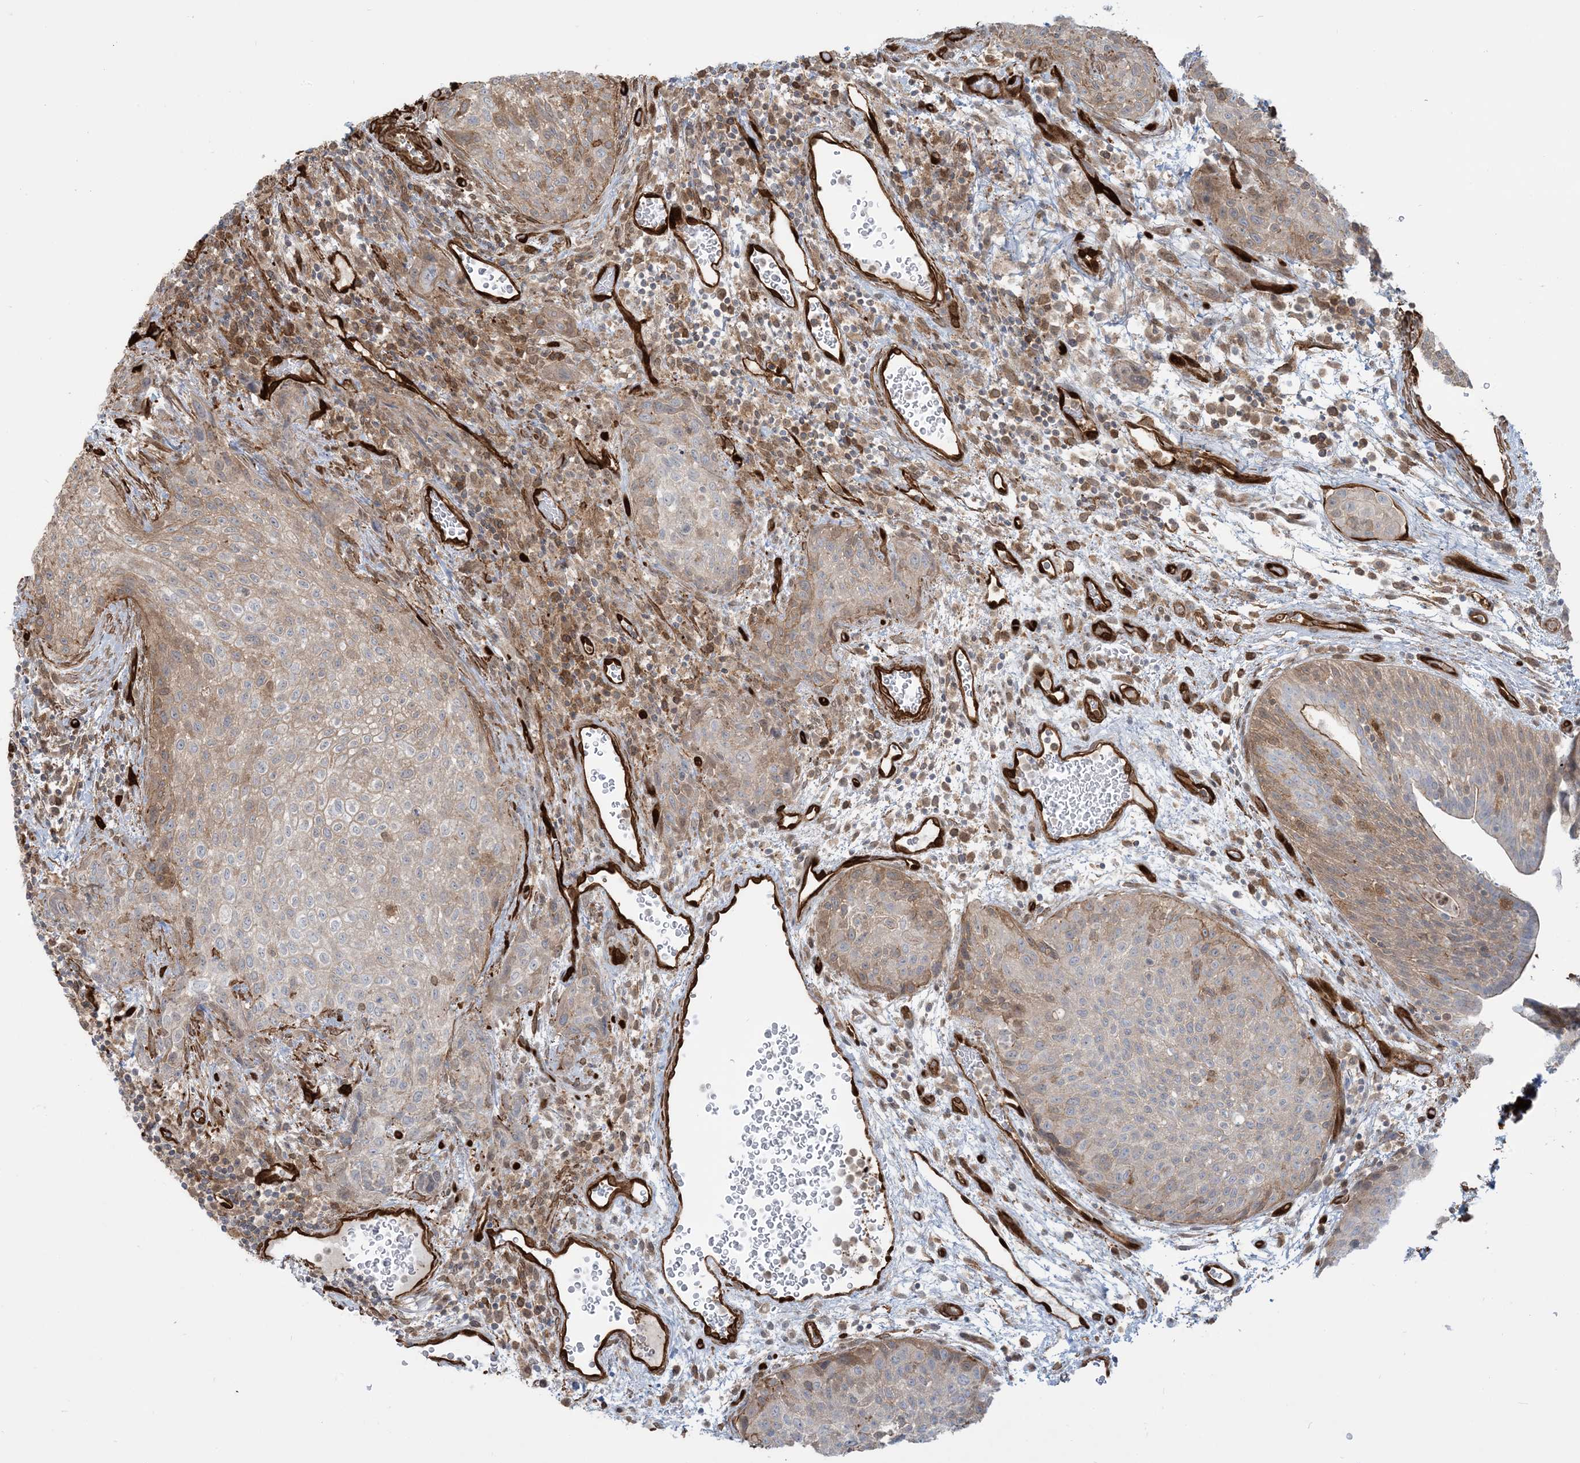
{"staining": {"intensity": "moderate", "quantity": "<25%", "location": "cytoplasmic/membranous"}, "tissue": "urothelial cancer", "cell_type": "Tumor cells", "image_type": "cancer", "snomed": [{"axis": "morphology", "description": "Urothelial carcinoma, High grade"}, {"axis": "topography", "description": "Urinary bladder"}], "caption": "High-grade urothelial carcinoma tissue exhibits moderate cytoplasmic/membranous expression in approximately <25% of tumor cells", "gene": "PPM1F", "patient": {"sex": "male", "age": 35}}